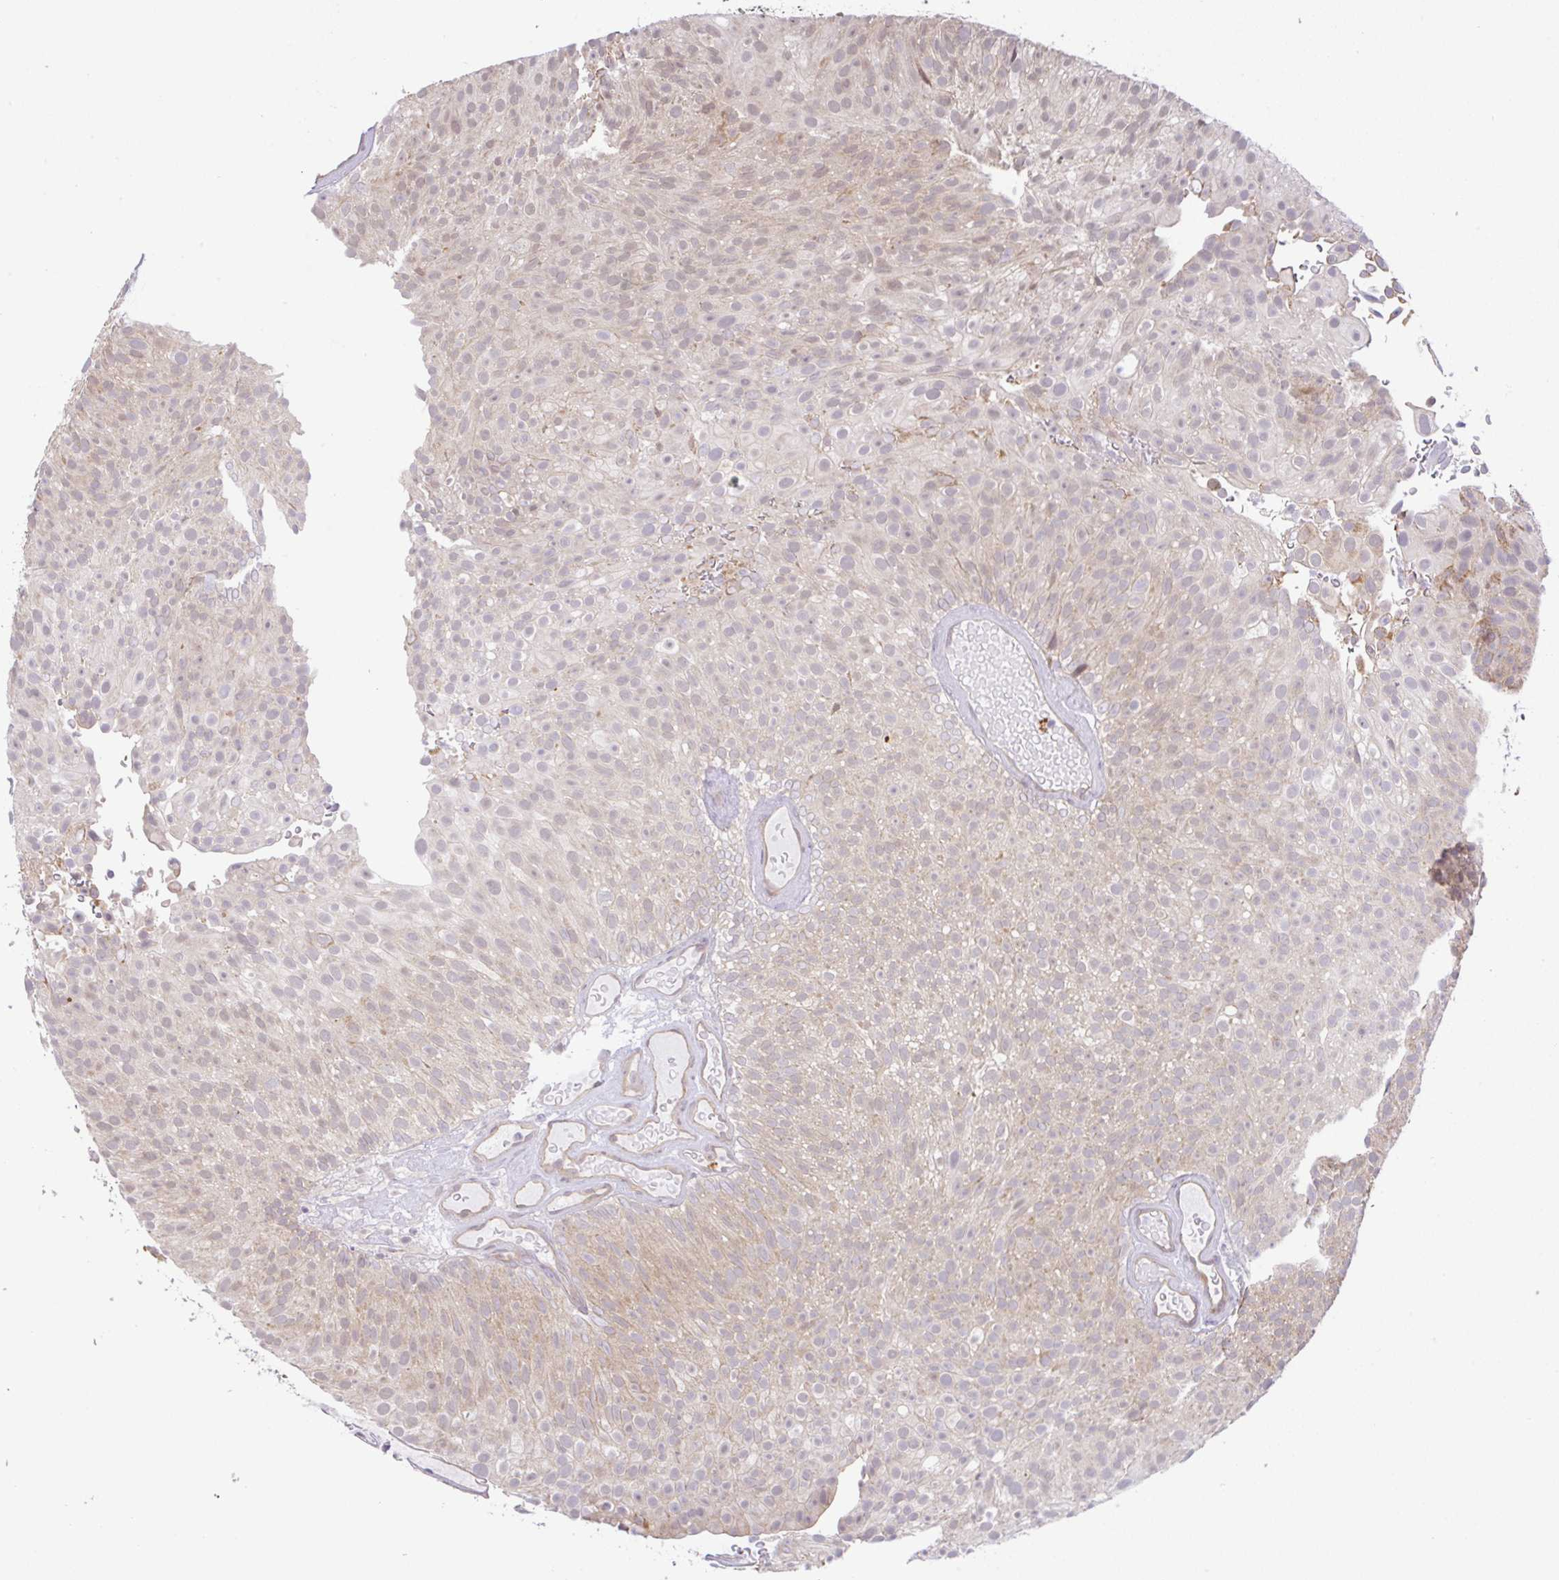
{"staining": {"intensity": "moderate", "quantity": "25%-75%", "location": "cytoplasmic/membranous"}, "tissue": "urothelial cancer", "cell_type": "Tumor cells", "image_type": "cancer", "snomed": [{"axis": "morphology", "description": "Urothelial carcinoma, Low grade"}, {"axis": "topography", "description": "Urinary bladder"}], "caption": "Immunohistochemical staining of low-grade urothelial carcinoma exhibits moderate cytoplasmic/membranous protein positivity in about 25%-75% of tumor cells.", "gene": "DLEU7", "patient": {"sex": "male", "age": 78}}